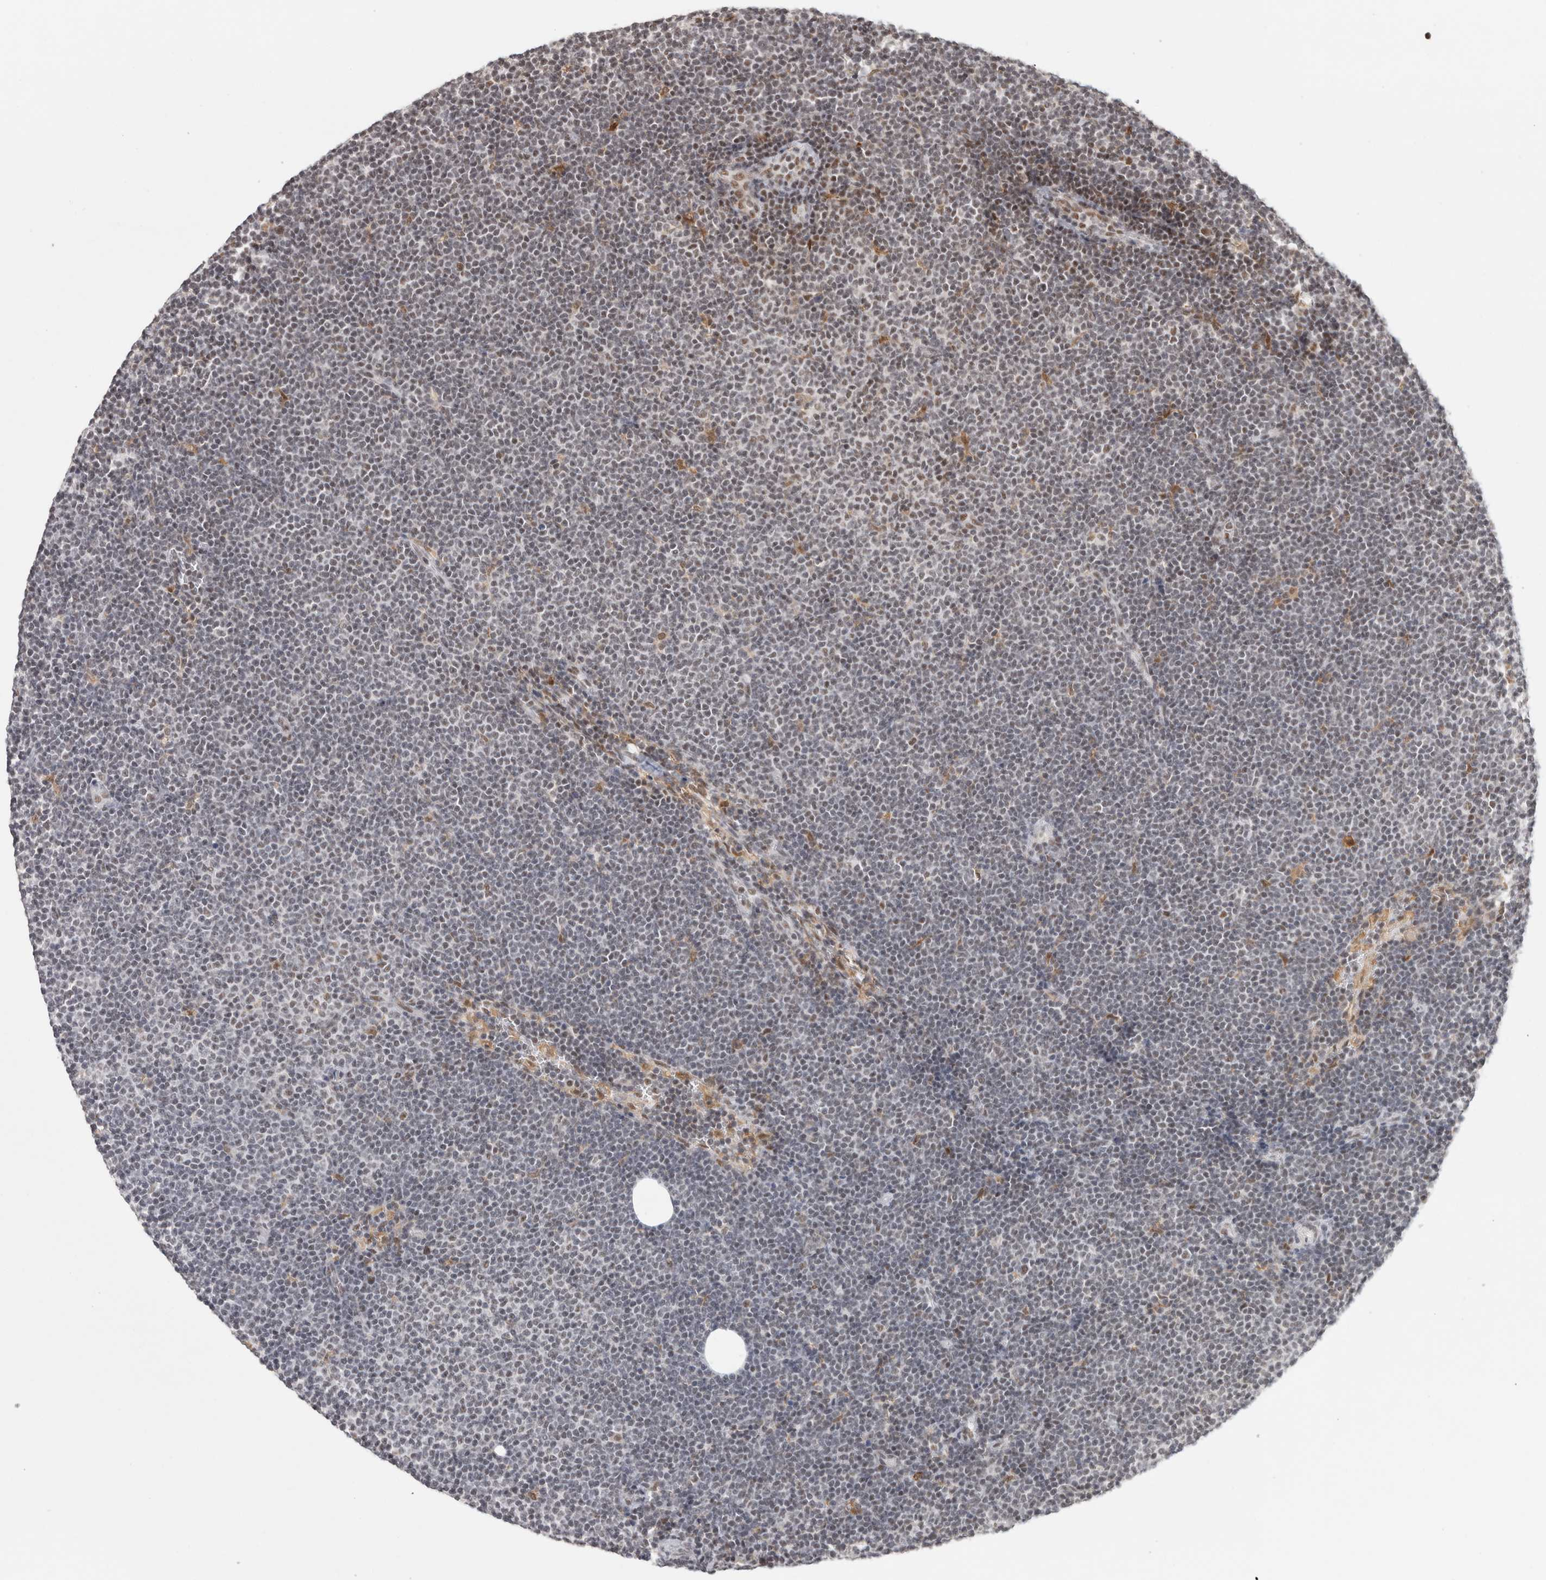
{"staining": {"intensity": "weak", "quantity": "<25%", "location": "nuclear"}, "tissue": "lymphoma", "cell_type": "Tumor cells", "image_type": "cancer", "snomed": [{"axis": "morphology", "description": "Malignant lymphoma, non-Hodgkin's type, Low grade"}, {"axis": "topography", "description": "Lymph node"}], "caption": "IHC of human lymphoma shows no positivity in tumor cells. The staining is performed using DAB (3,3'-diaminobenzidine) brown chromogen with nuclei counter-stained in using hematoxylin.", "gene": "ZNF830", "patient": {"sex": "female", "age": 53}}